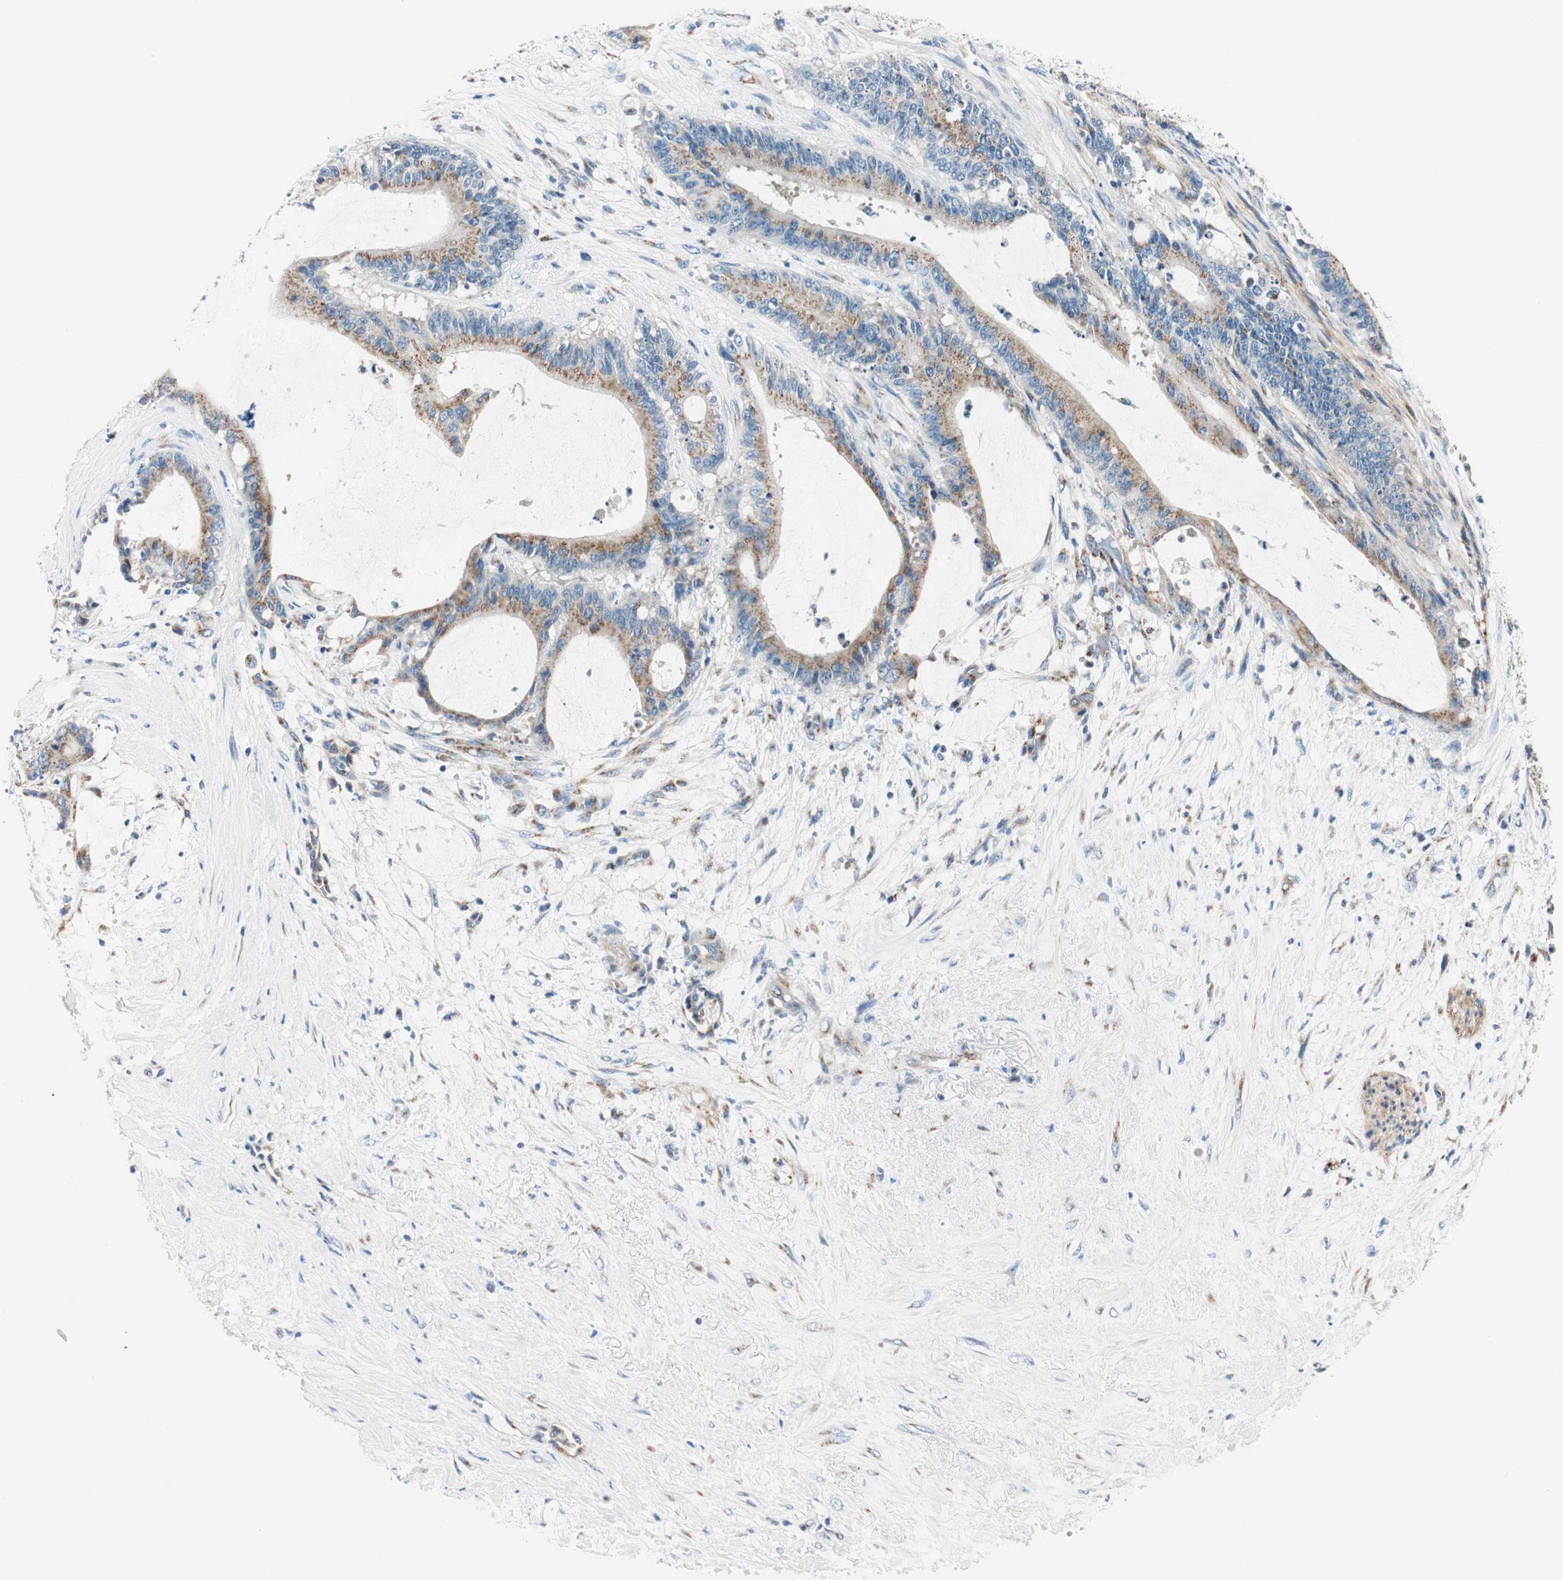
{"staining": {"intensity": "moderate", "quantity": ">75%", "location": "cytoplasmic/membranous"}, "tissue": "liver cancer", "cell_type": "Tumor cells", "image_type": "cancer", "snomed": [{"axis": "morphology", "description": "Cholangiocarcinoma"}, {"axis": "topography", "description": "Liver"}], "caption": "A brown stain labels moderate cytoplasmic/membranous staining of a protein in liver cholangiocarcinoma tumor cells. (IHC, brightfield microscopy, high magnification).", "gene": "TMF1", "patient": {"sex": "female", "age": 73}}